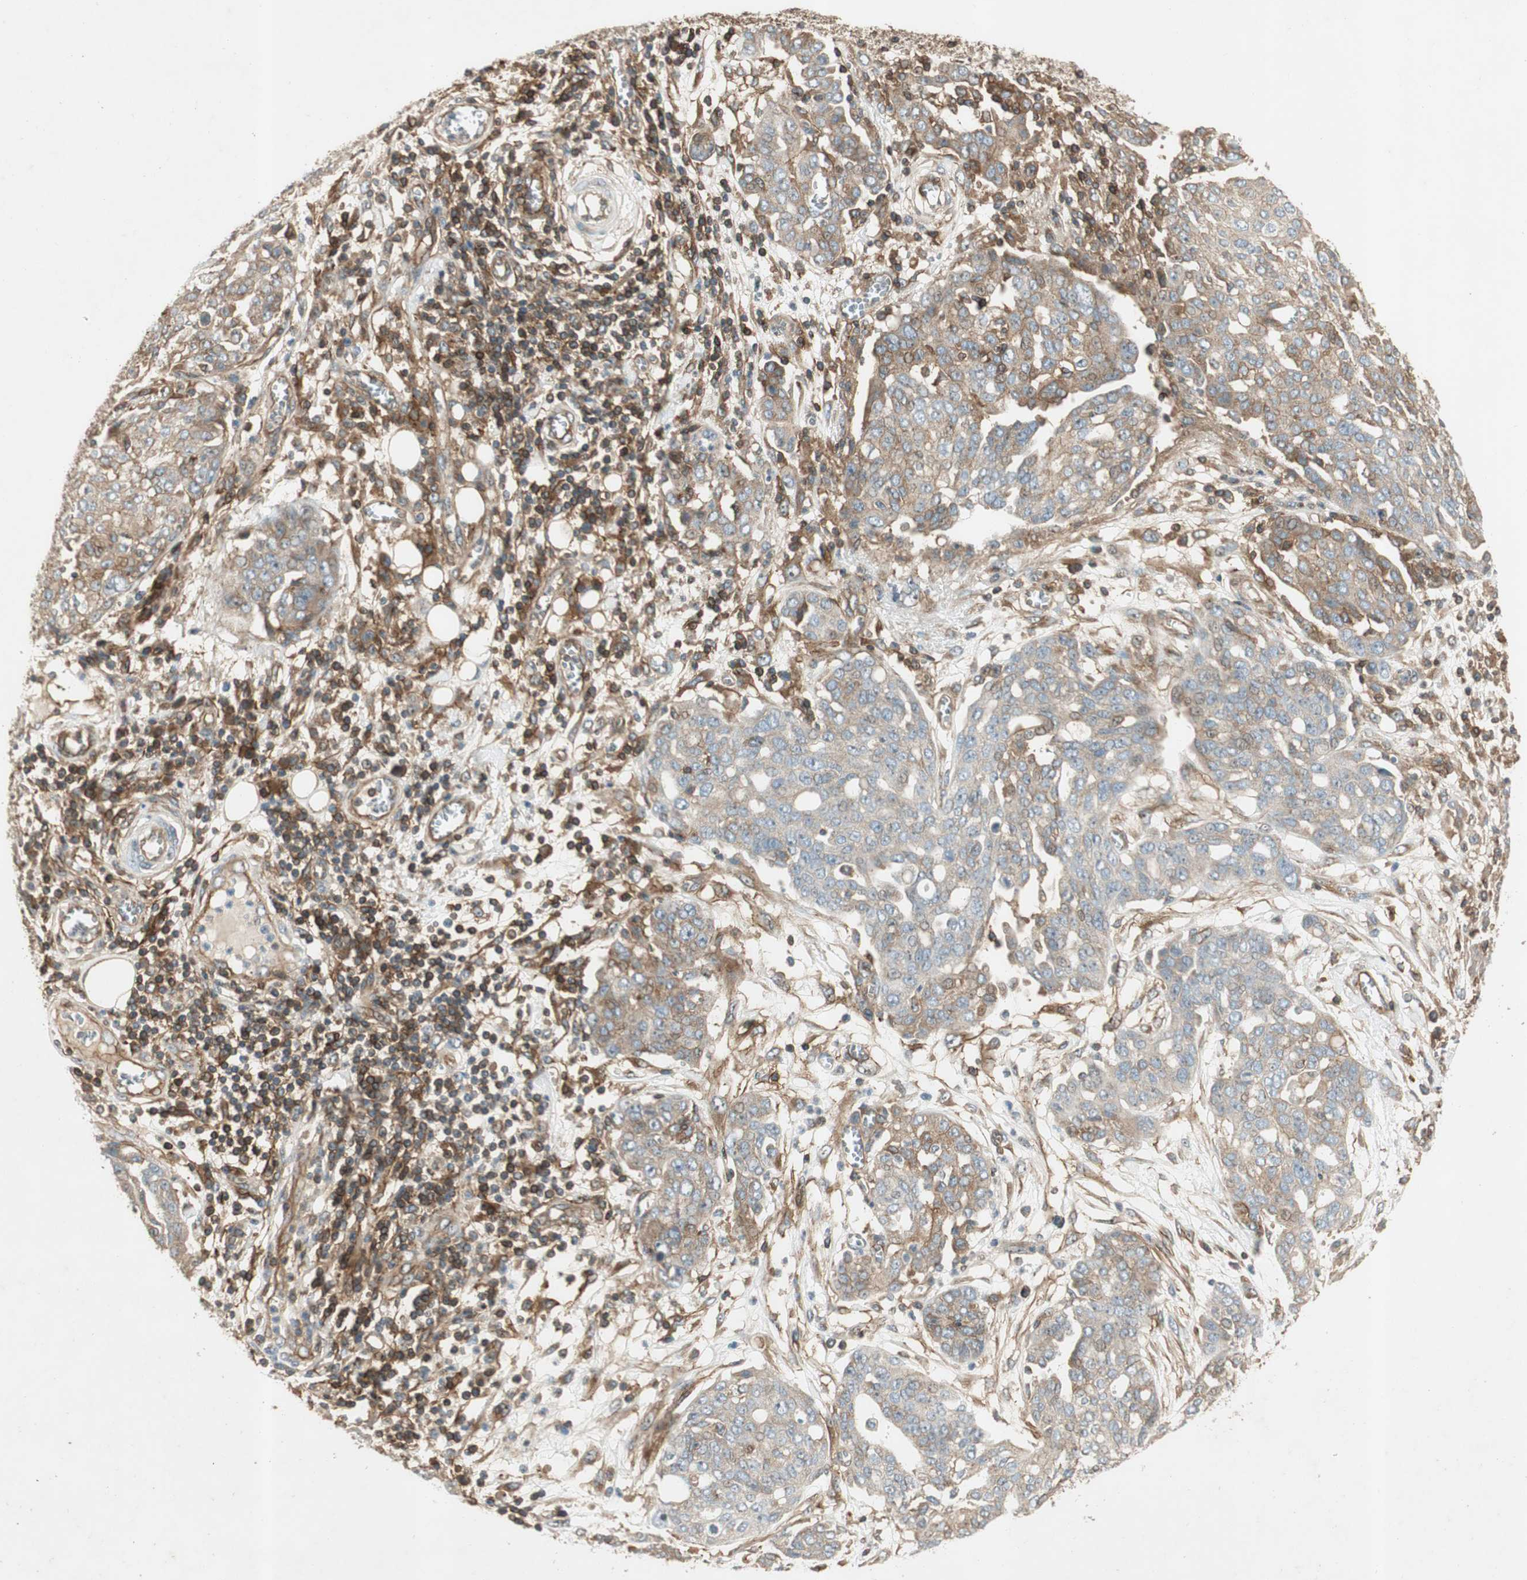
{"staining": {"intensity": "moderate", "quantity": ">75%", "location": "cytoplasmic/membranous"}, "tissue": "ovarian cancer", "cell_type": "Tumor cells", "image_type": "cancer", "snomed": [{"axis": "morphology", "description": "Cystadenocarcinoma, serous, NOS"}, {"axis": "topography", "description": "Soft tissue"}, {"axis": "topography", "description": "Ovary"}], "caption": "High-power microscopy captured an IHC histopathology image of serous cystadenocarcinoma (ovarian), revealing moderate cytoplasmic/membranous staining in about >75% of tumor cells.", "gene": "BTN3A3", "patient": {"sex": "female", "age": 57}}